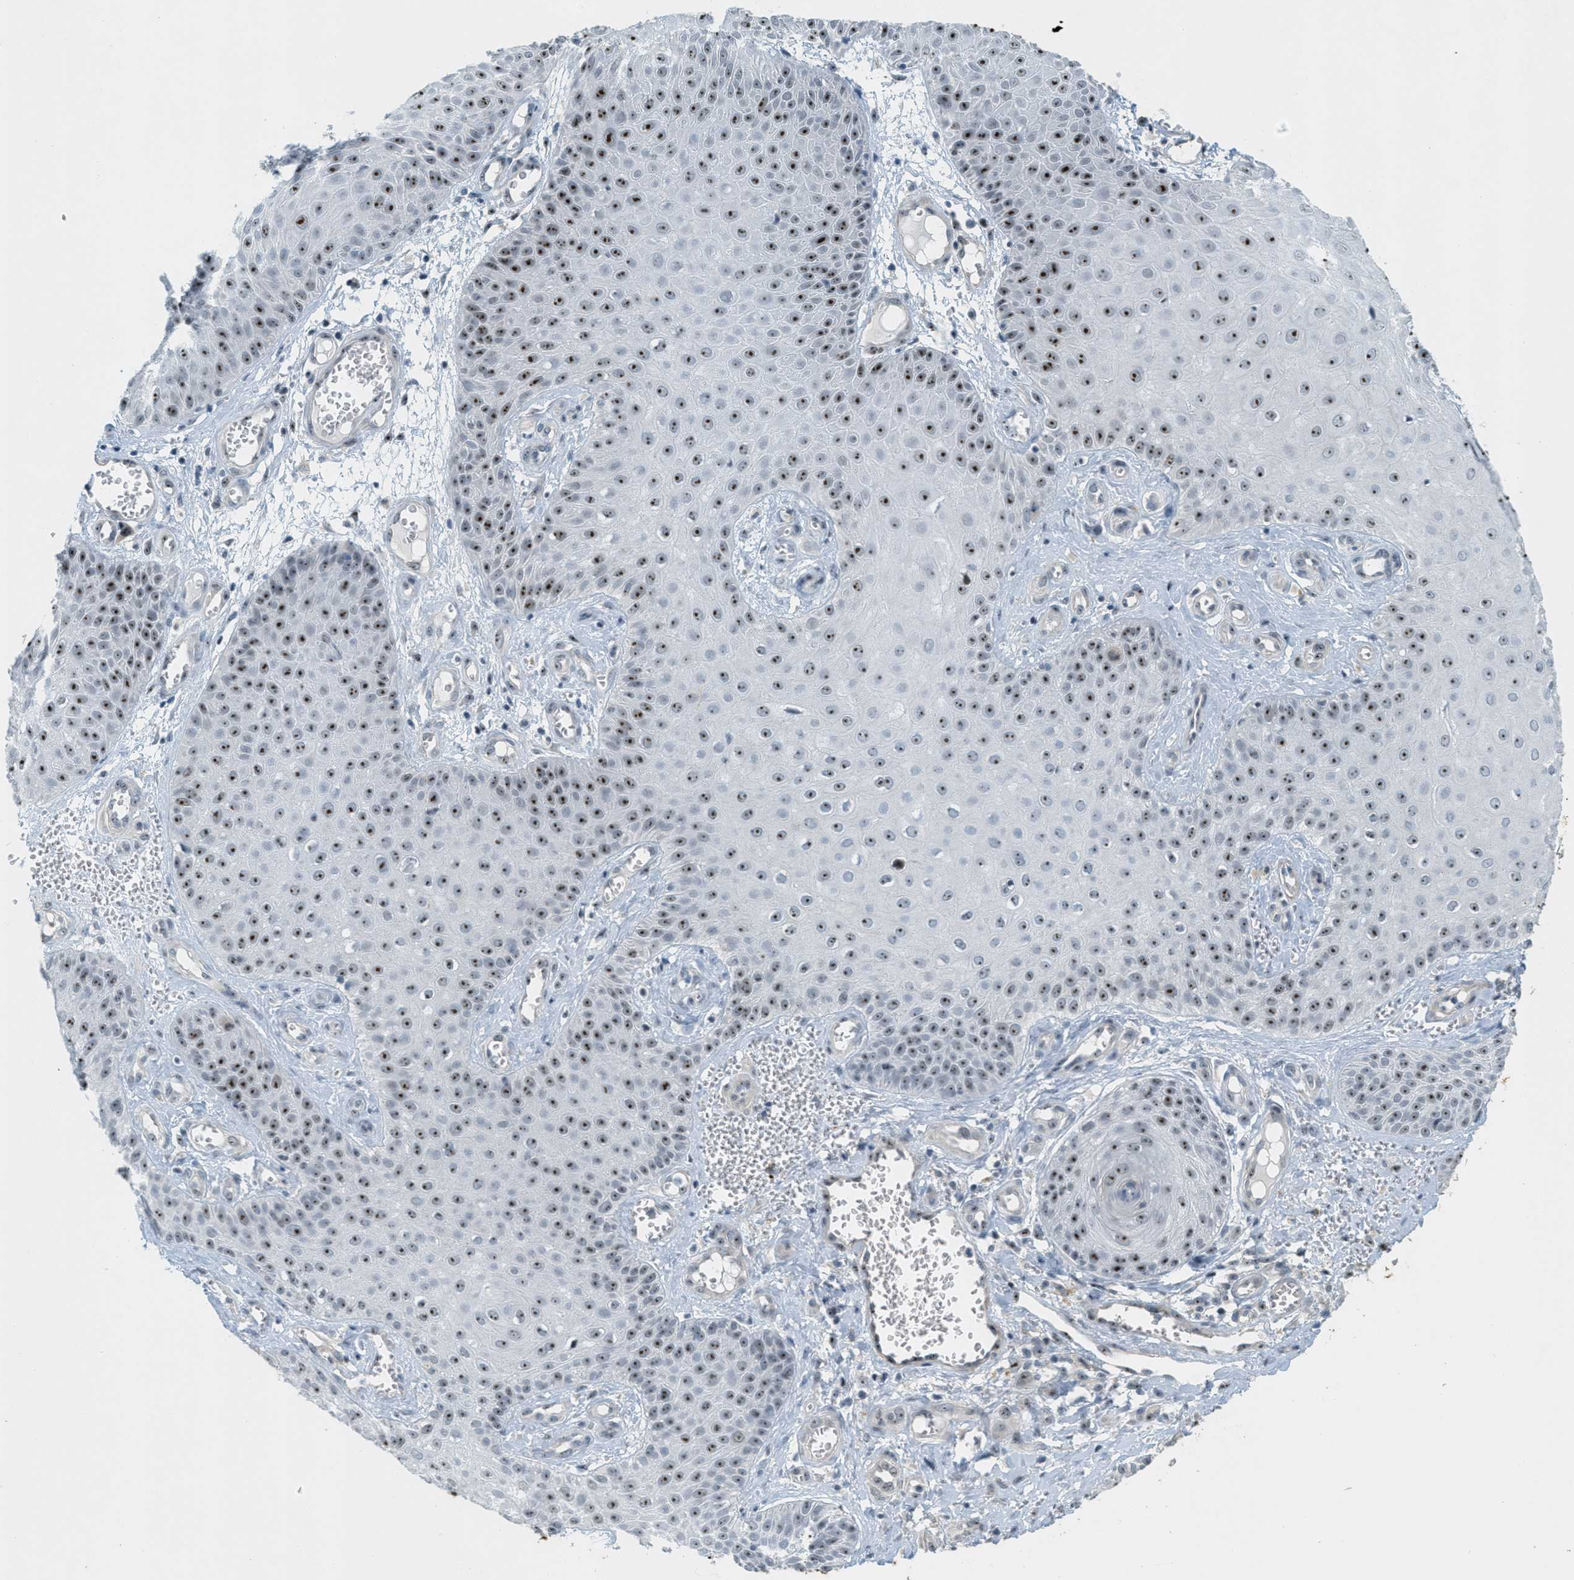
{"staining": {"intensity": "strong", "quantity": "25%-75%", "location": "nuclear"}, "tissue": "skin cancer", "cell_type": "Tumor cells", "image_type": "cancer", "snomed": [{"axis": "morphology", "description": "Squamous cell carcinoma, NOS"}, {"axis": "topography", "description": "Skin"}], "caption": "Strong nuclear expression for a protein is identified in approximately 25%-75% of tumor cells of squamous cell carcinoma (skin) using IHC.", "gene": "DDX47", "patient": {"sex": "male", "age": 74}}